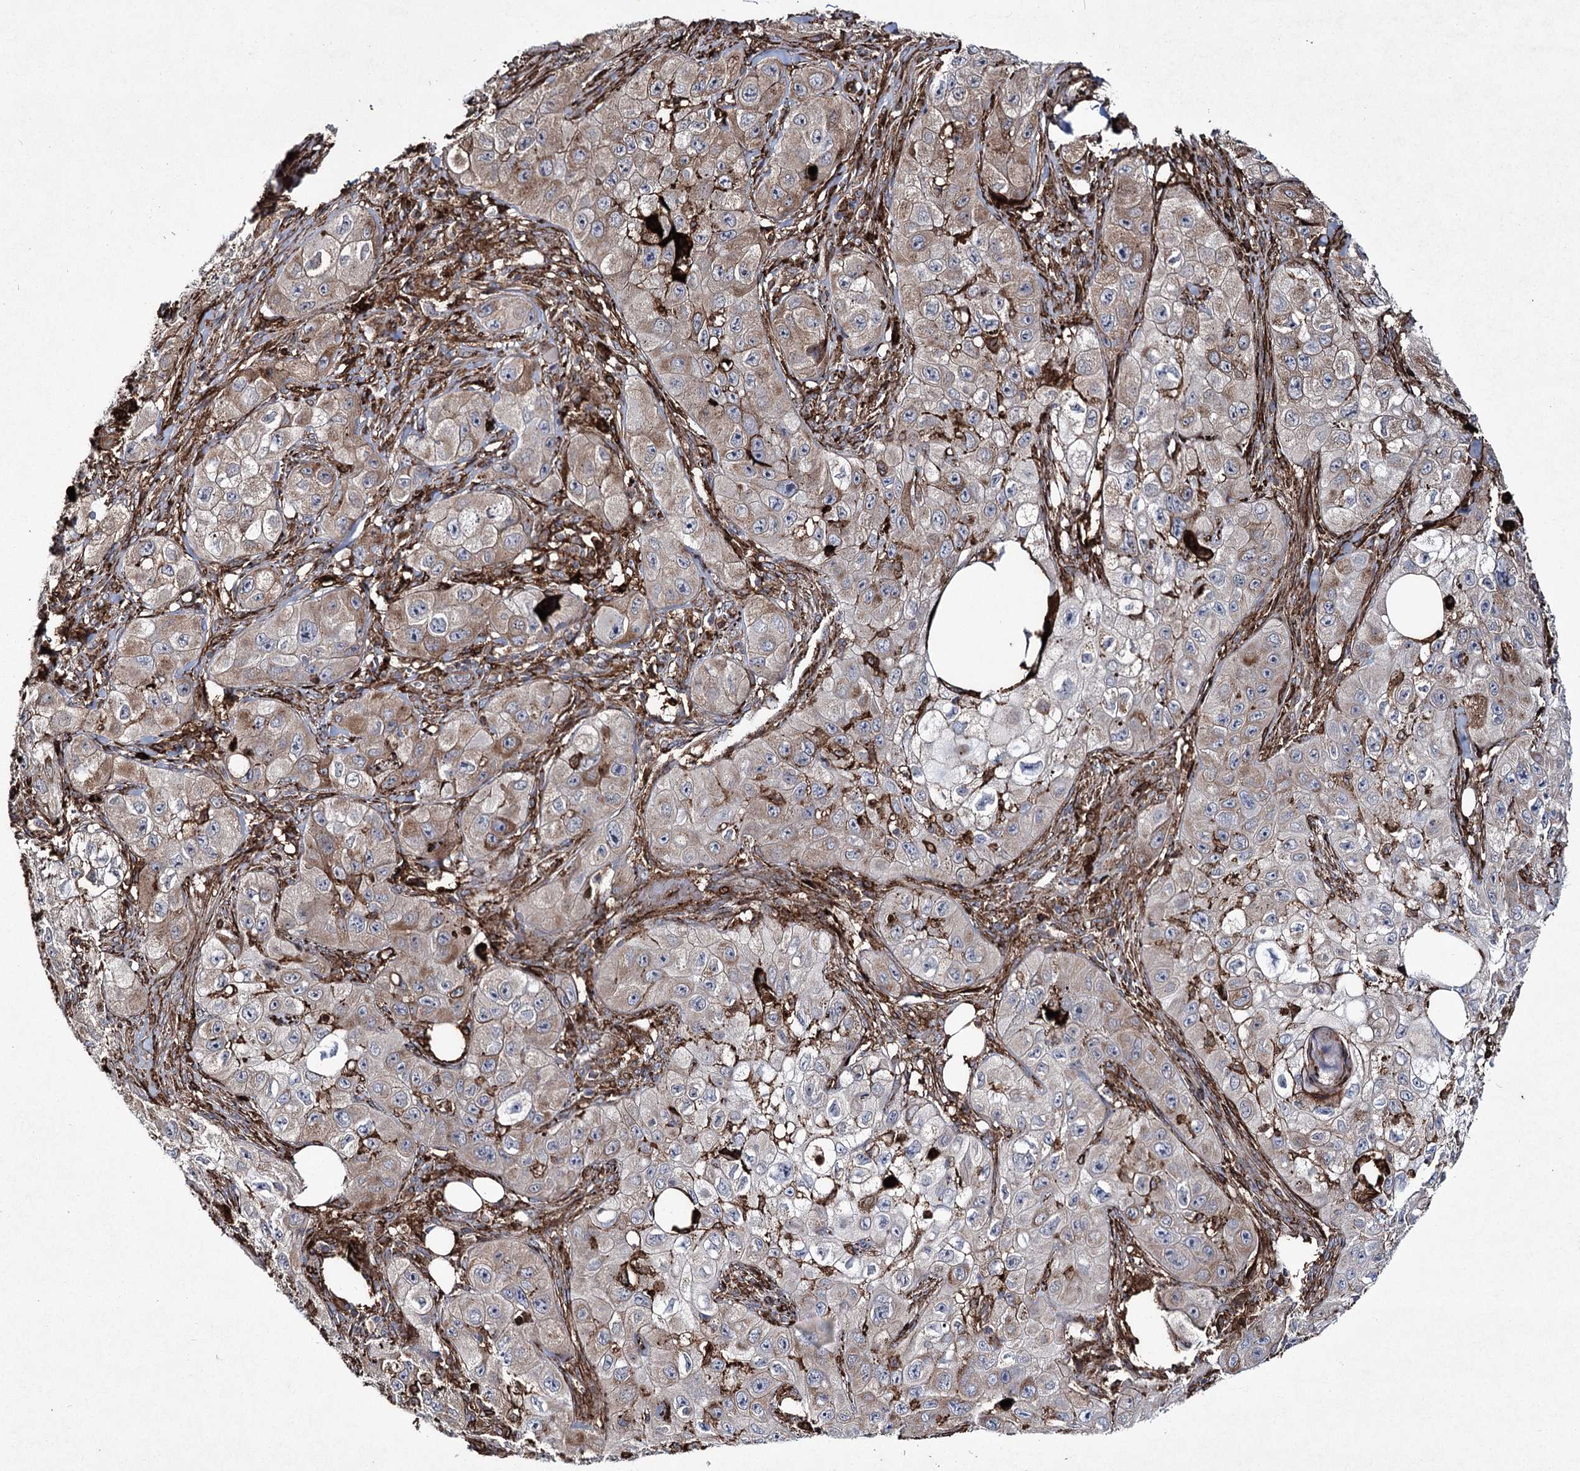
{"staining": {"intensity": "moderate", "quantity": ">75%", "location": "cytoplasmic/membranous"}, "tissue": "skin cancer", "cell_type": "Tumor cells", "image_type": "cancer", "snomed": [{"axis": "morphology", "description": "Squamous cell carcinoma, NOS"}, {"axis": "topography", "description": "Skin"}, {"axis": "topography", "description": "Subcutis"}], "caption": "Moderate cytoplasmic/membranous positivity for a protein is present in approximately >75% of tumor cells of skin cancer using immunohistochemistry (IHC).", "gene": "DCUN1D4", "patient": {"sex": "male", "age": 73}}